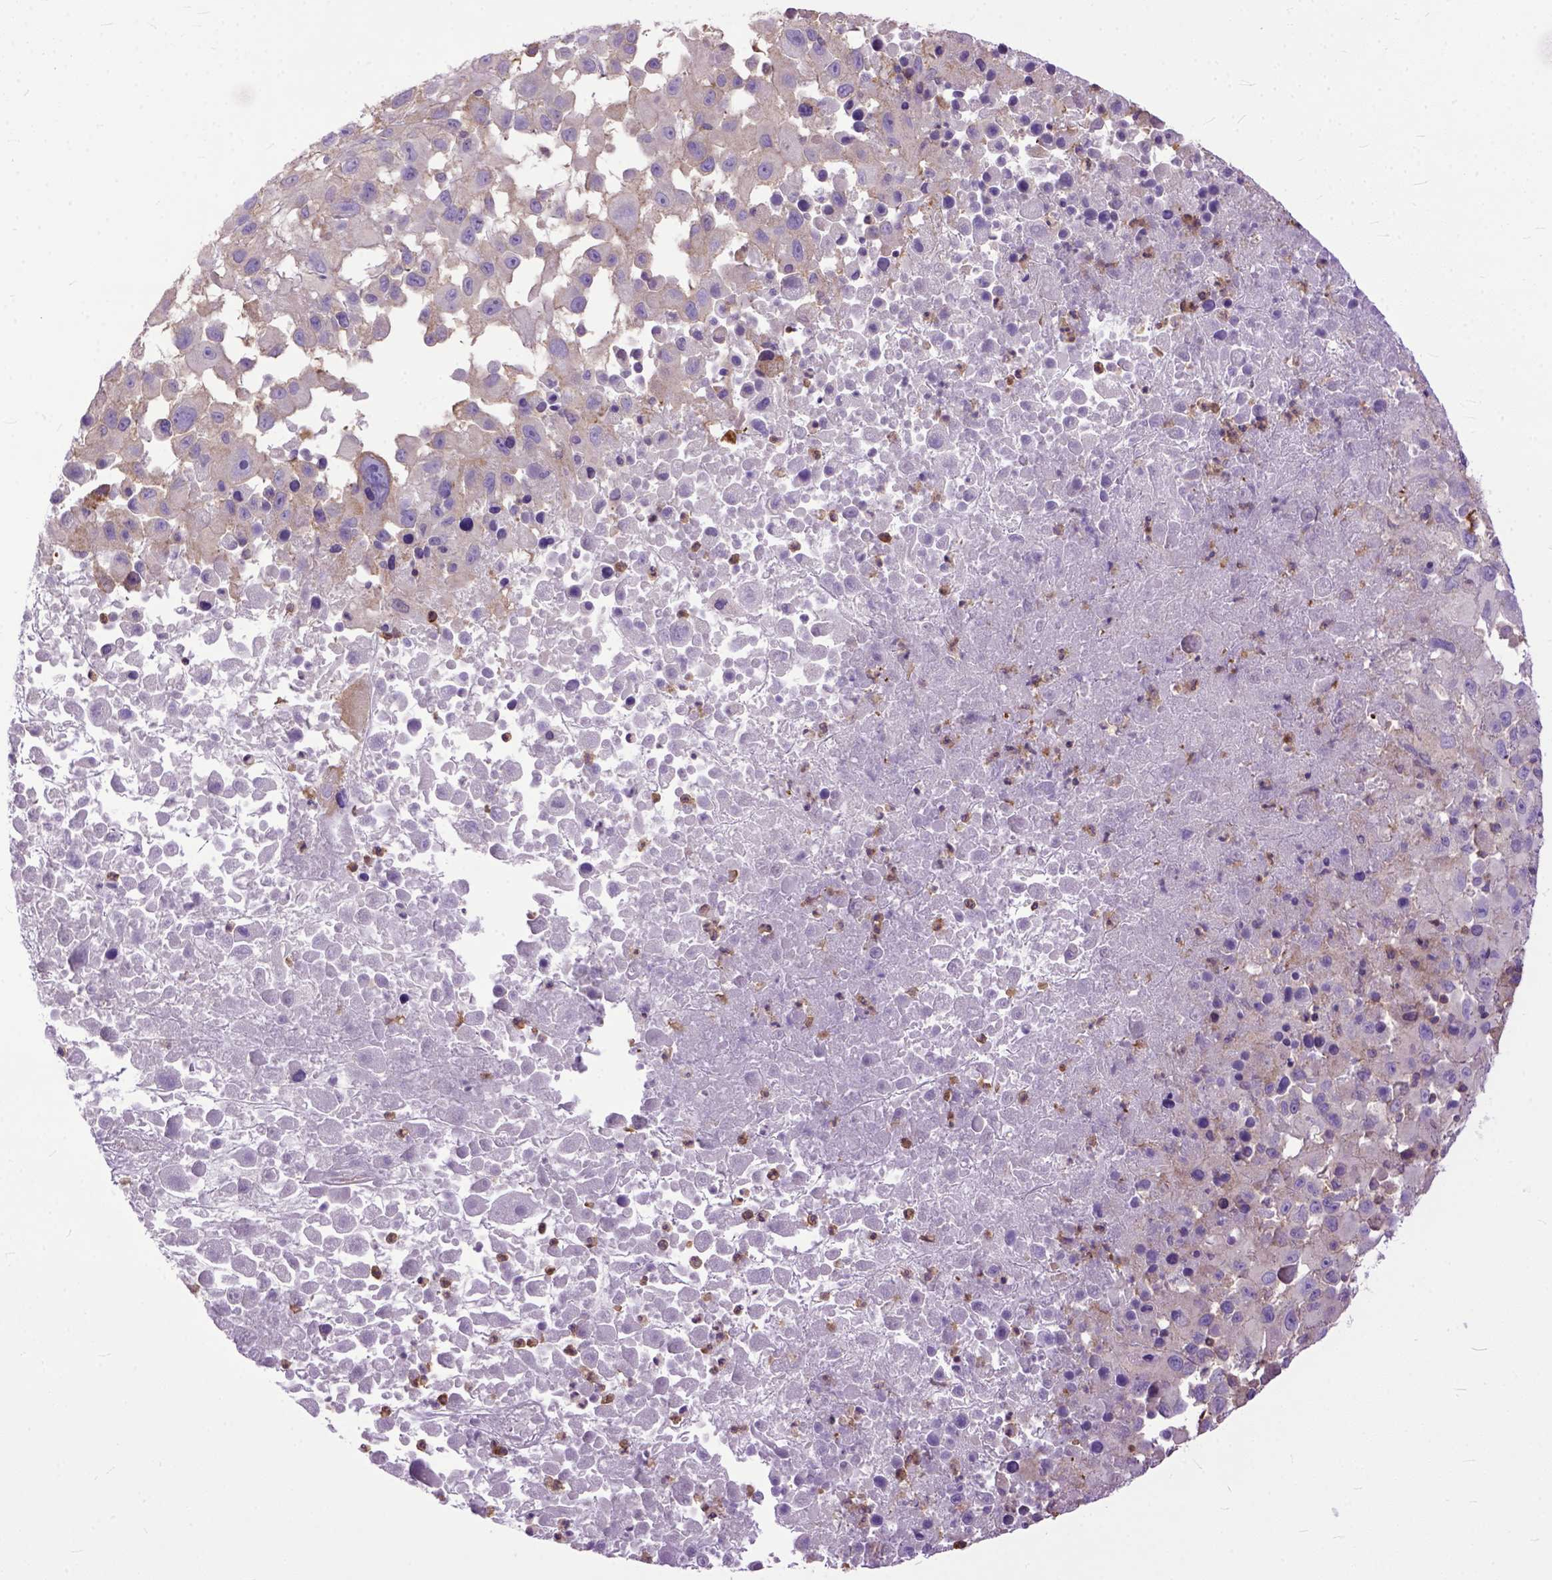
{"staining": {"intensity": "weak", "quantity": "25%-75%", "location": "cytoplasmic/membranous"}, "tissue": "melanoma", "cell_type": "Tumor cells", "image_type": "cancer", "snomed": [{"axis": "morphology", "description": "Malignant melanoma, Metastatic site"}, {"axis": "topography", "description": "Soft tissue"}], "caption": "Weak cytoplasmic/membranous staining for a protein is appreciated in approximately 25%-75% of tumor cells of melanoma using IHC.", "gene": "NAMPT", "patient": {"sex": "male", "age": 50}}